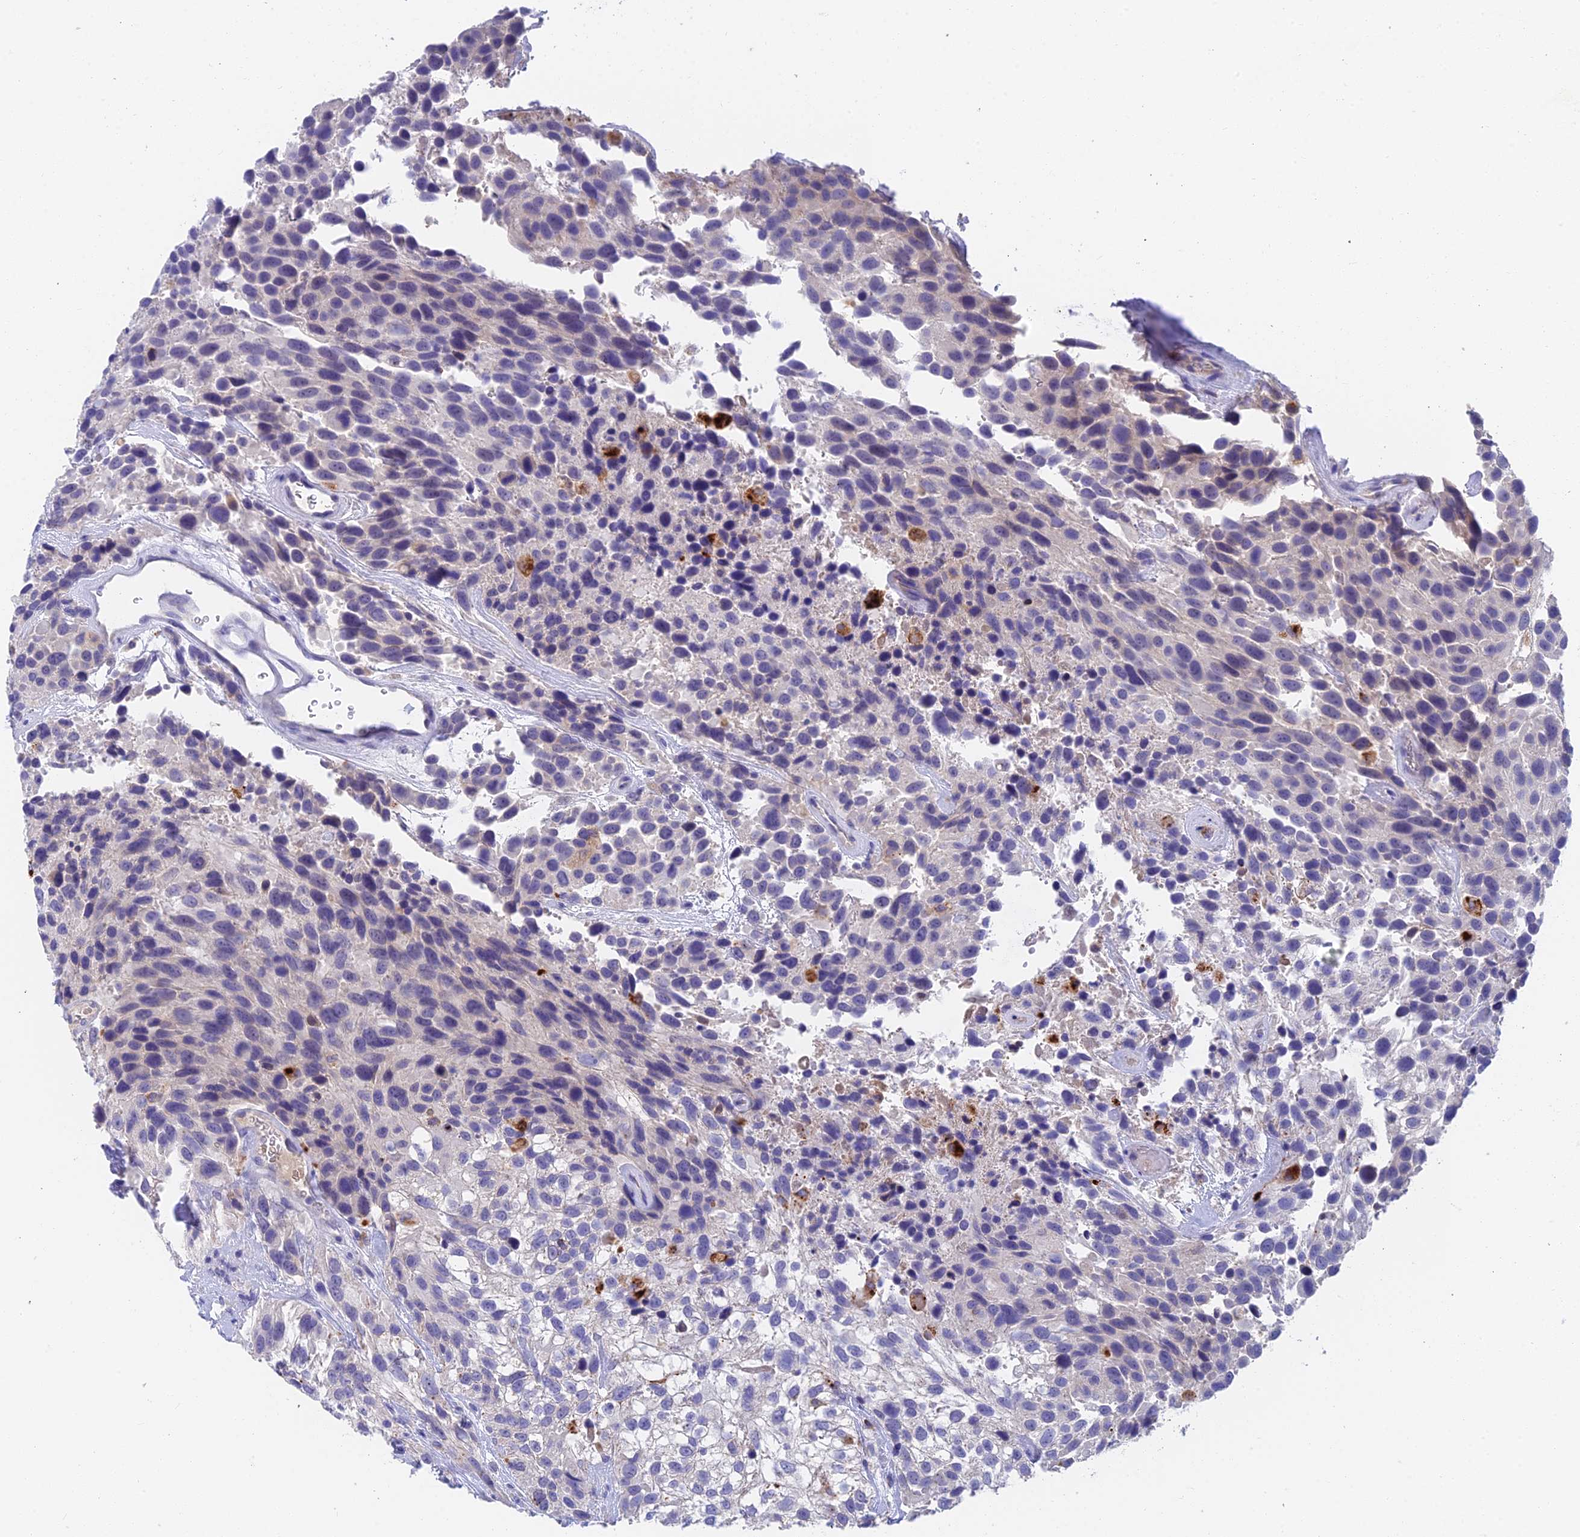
{"staining": {"intensity": "negative", "quantity": "none", "location": "none"}, "tissue": "urothelial cancer", "cell_type": "Tumor cells", "image_type": "cancer", "snomed": [{"axis": "morphology", "description": "Urothelial carcinoma, High grade"}, {"axis": "topography", "description": "Urinary bladder"}], "caption": "Human urothelial cancer stained for a protein using immunohistochemistry (IHC) reveals no staining in tumor cells.", "gene": "ADAMTS13", "patient": {"sex": "female", "age": 70}}